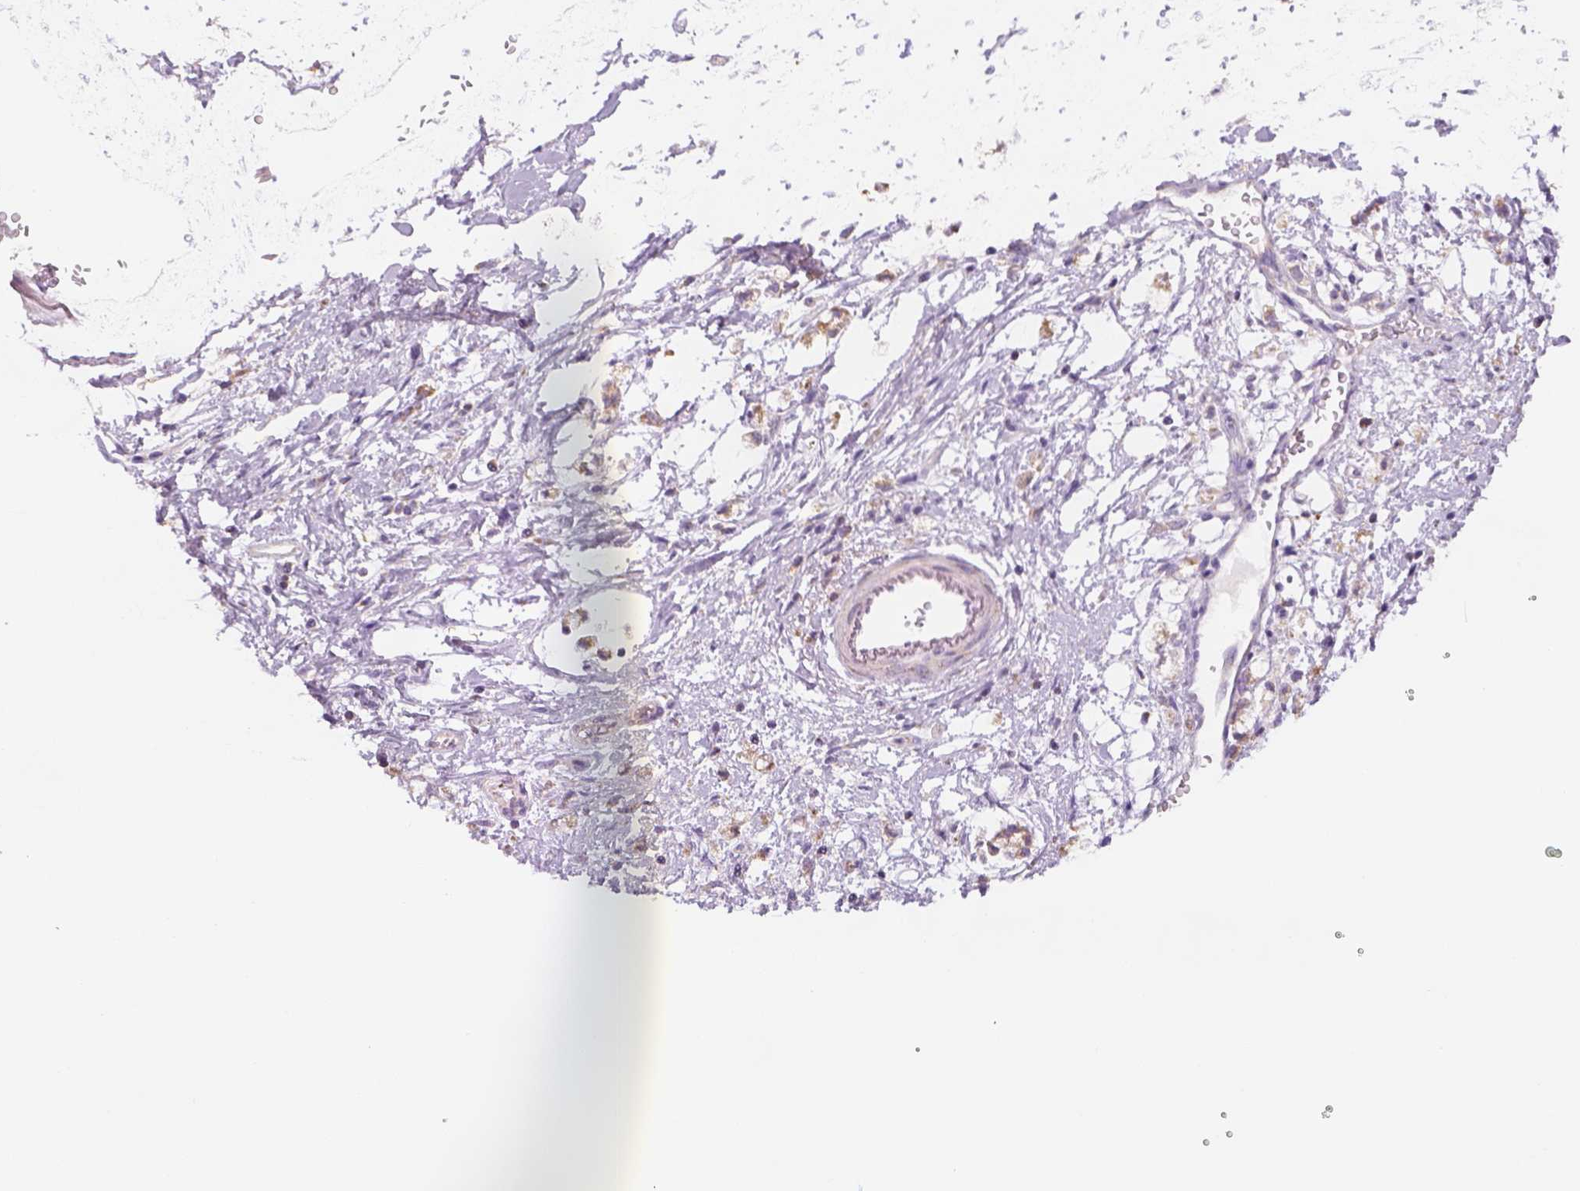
{"staining": {"intensity": "weak", "quantity": "25%-75%", "location": "cytoplasmic/membranous"}, "tissue": "stomach cancer", "cell_type": "Tumor cells", "image_type": "cancer", "snomed": [{"axis": "morphology", "description": "Adenocarcinoma, NOS"}, {"axis": "topography", "description": "Stomach"}], "caption": "A brown stain labels weak cytoplasmic/membranous staining of a protein in human adenocarcinoma (stomach) tumor cells.", "gene": "AWAT2", "patient": {"sex": "female", "age": 60}}